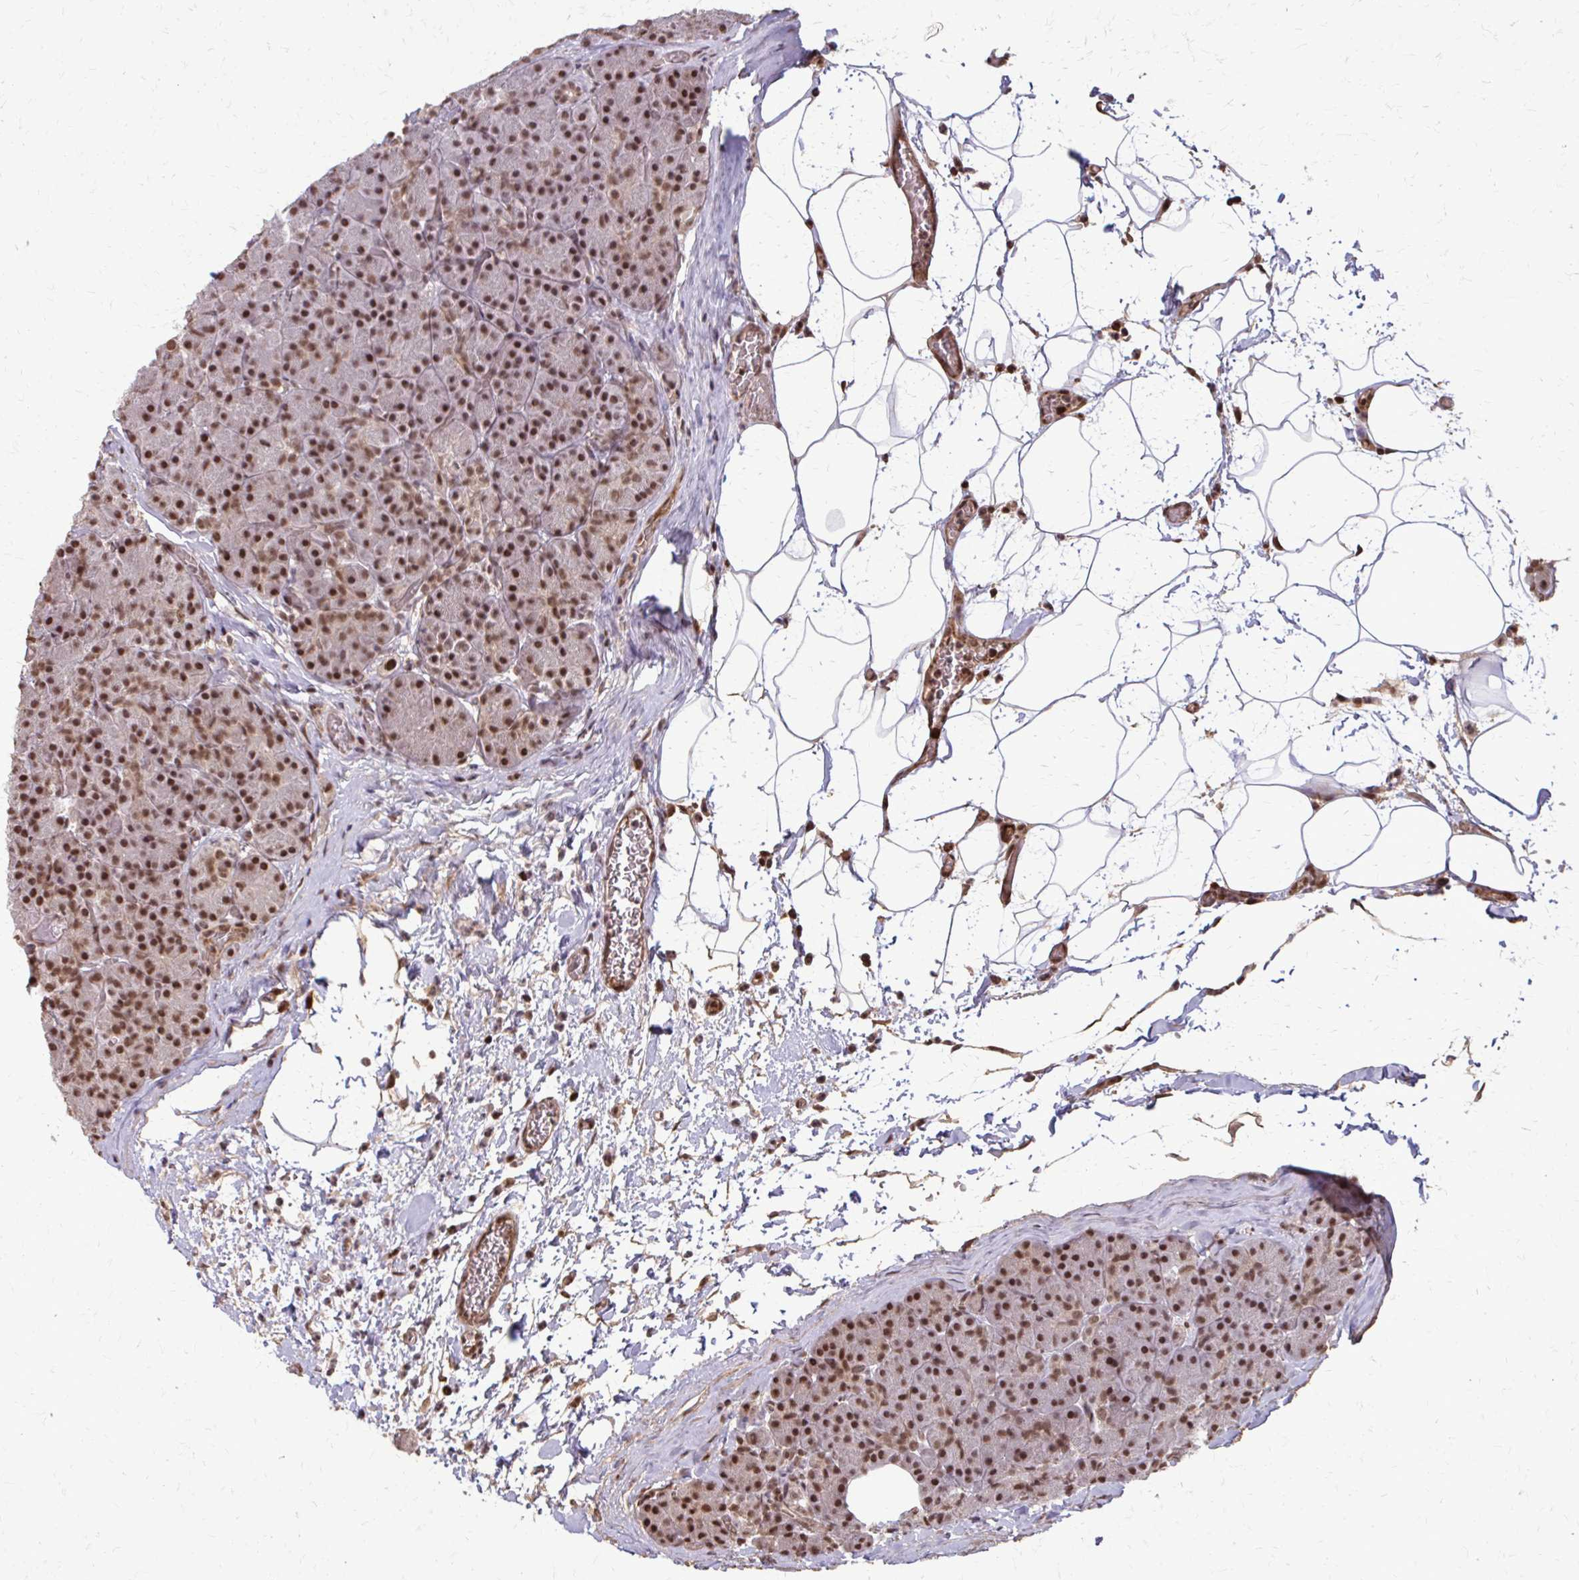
{"staining": {"intensity": "moderate", "quantity": ">75%", "location": "nuclear"}, "tissue": "pancreas", "cell_type": "Exocrine glandular cells", "image_type": "normal", "snomed": [{"axis": "morphology", "description": "Normal tissue, NOS"}, {"axis": "topography", "description": "Pancreas"}], "caption": "Protein expression analysis of normal human pancreas reveals moderate nuclear positivity in about >75% of exocrine glandular cells. The protein of interest is stained brown, and the nuclei are stained in blue (DAB (3,3'-diaminobenzidine) IHC with brightfield microscopy, high magnification).", "gene": "SS18", "patient": {"sex": "male", "age": 57}}